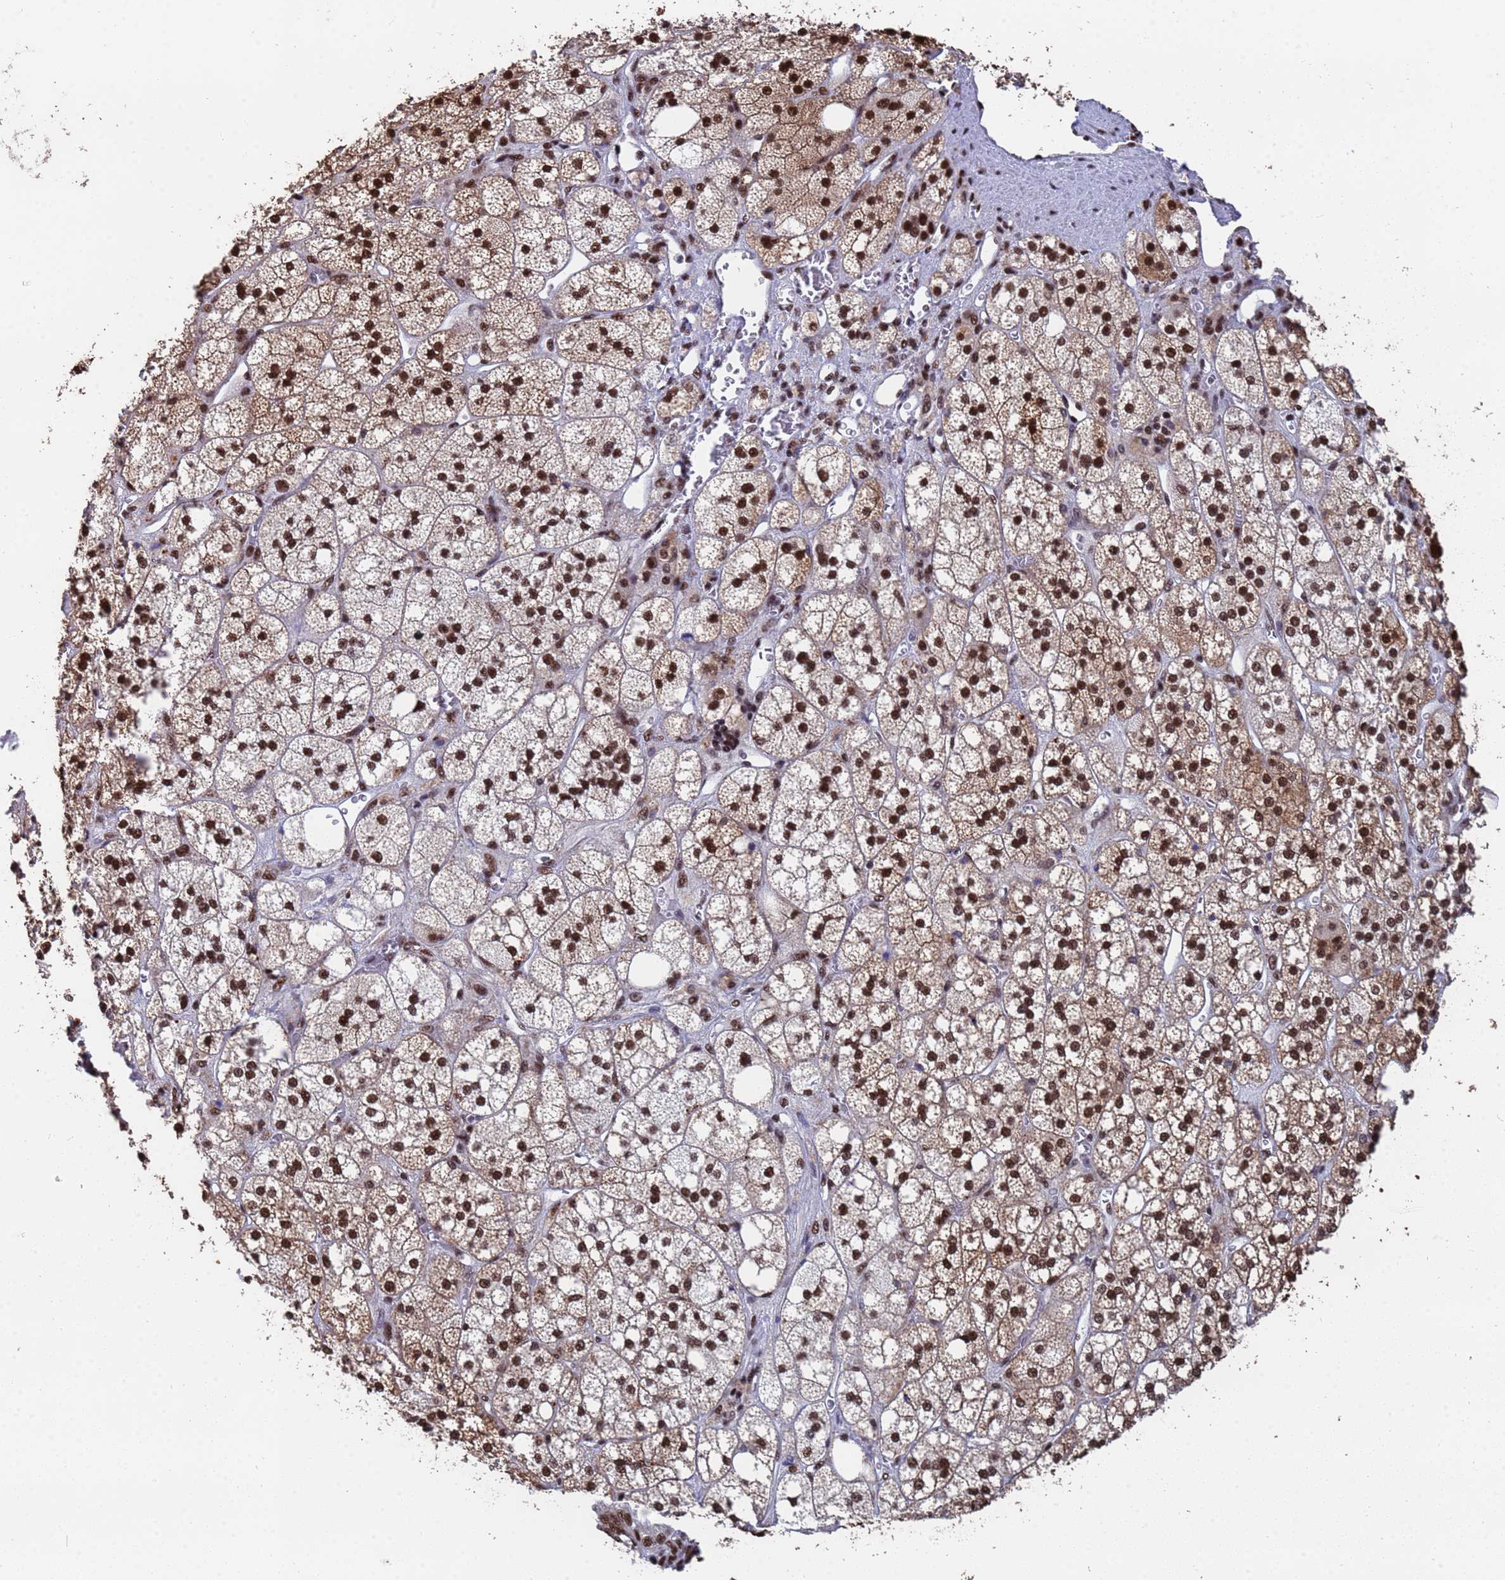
{"staining": {"intensity": "strong", "quantity": ">75%", "location": "cytoplasmic/membranous,nuclear"}, "tissue": "adrenal gland", "cell_type": "Glandular cells", "image_type": "normal", "snomed": [{"axis": "morphology", "description": "Normal tissue, NOS"}, {"axis": "topography", "description": "Adrenal gland"}], "caption": "Glandular cells demonstrate high levels of strong cytoplasmic/membranous,nuclear staining in about >75% of cells in unremarkable human adrenal gland.", "gene": "SF3B2", "patient": {"sex": "male", "age": 61}}